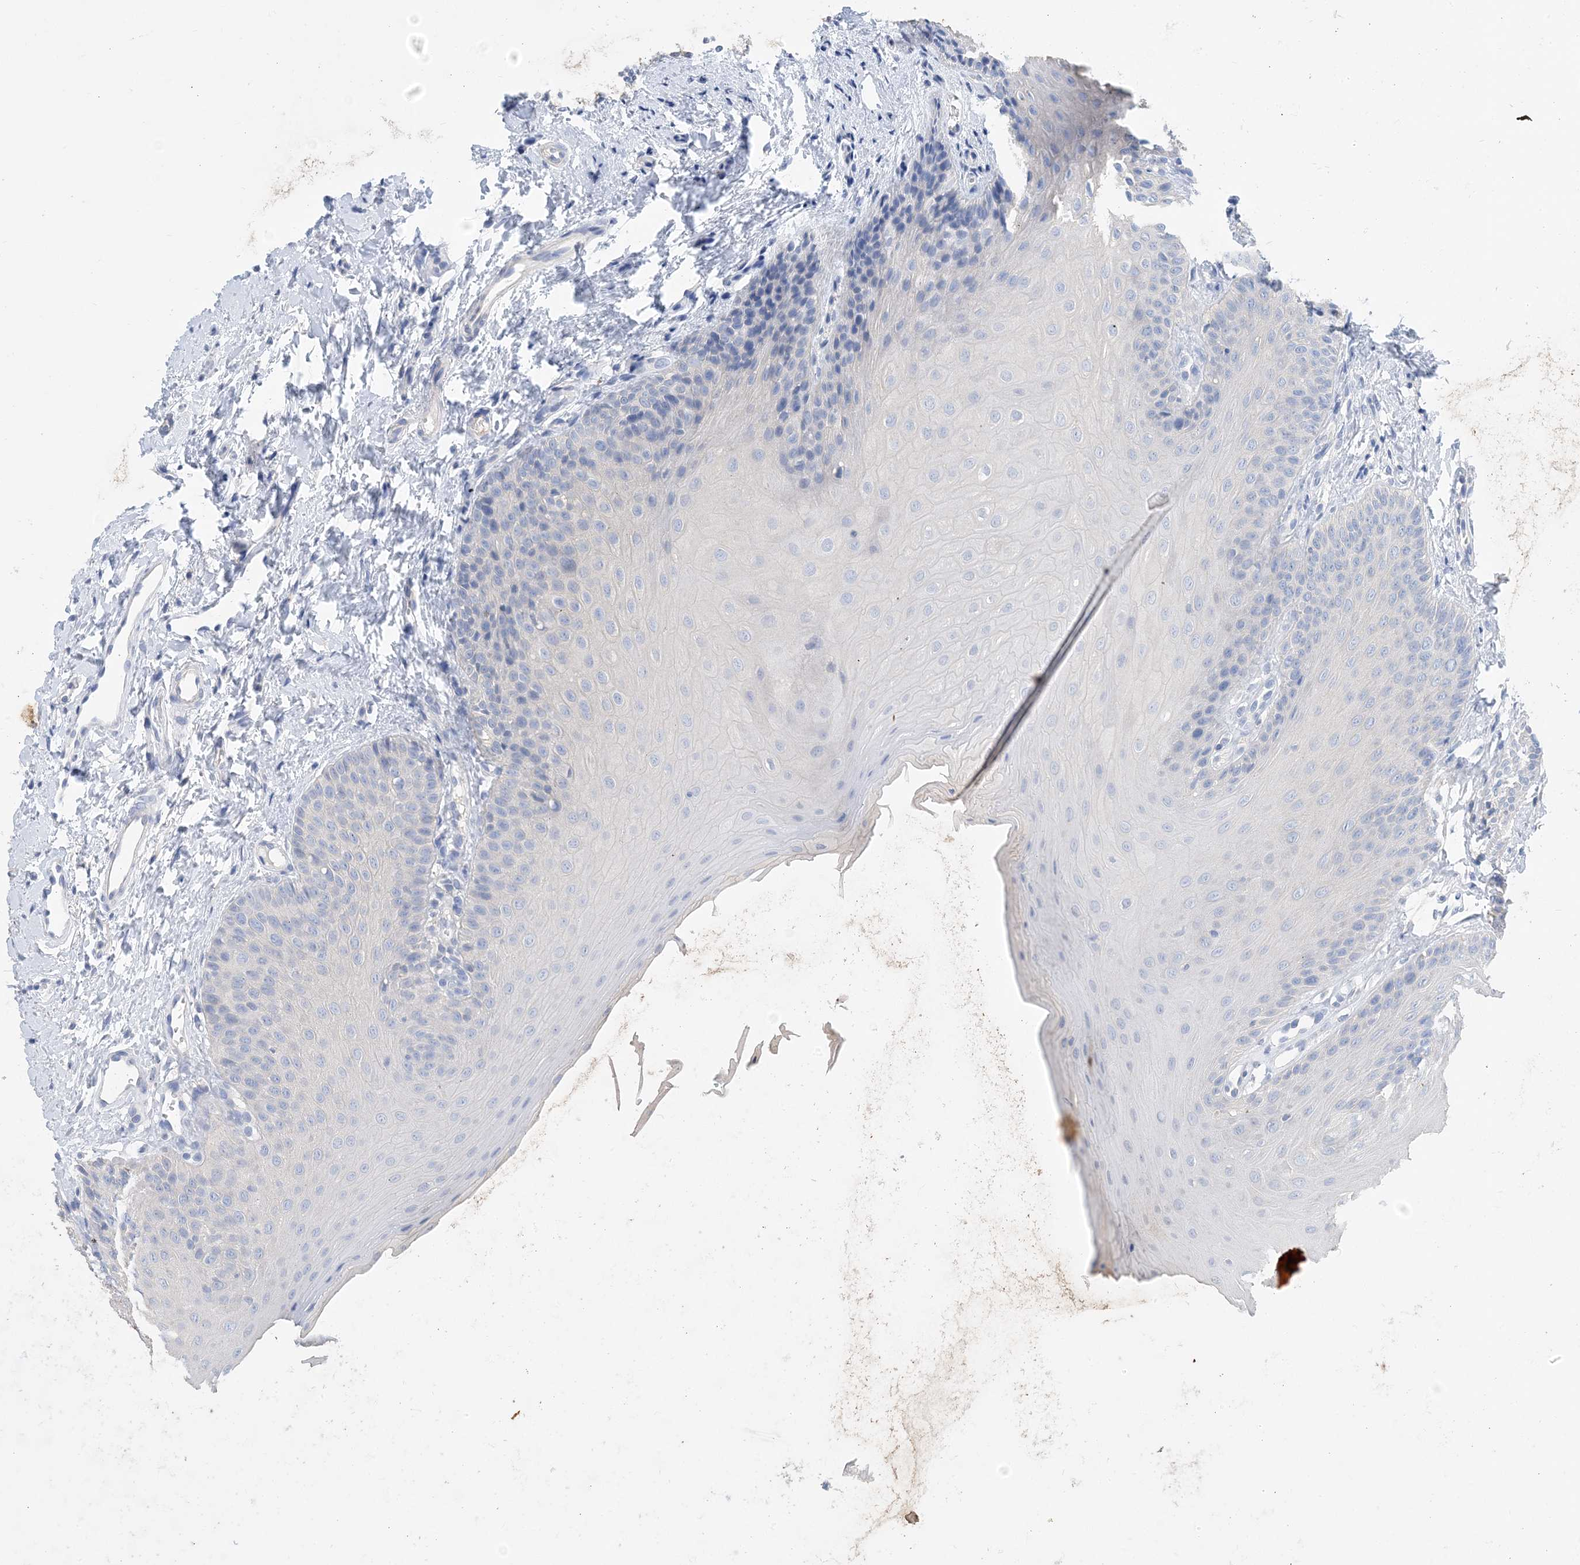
{"staining": {"intensity": "negative", "quantity": "none", "location": "none"}, "tissue": "oral mucosa", "cell_type": "Squamous epithelial cells", "image_type": "normal", "snomed": [{"axis": "morphology", "description": "Normal tissue, NOS"}, {"axis": "topography", "description": "Oral tissue"}], "caption": "A high-resolution micrograph shows immunohistochemistry staining of unremarkable oral mucosa, which shows no significant expression in squamous epithelial cells.", "gene": "KPRP", "patient": {"sex": "female", "age": 68}}